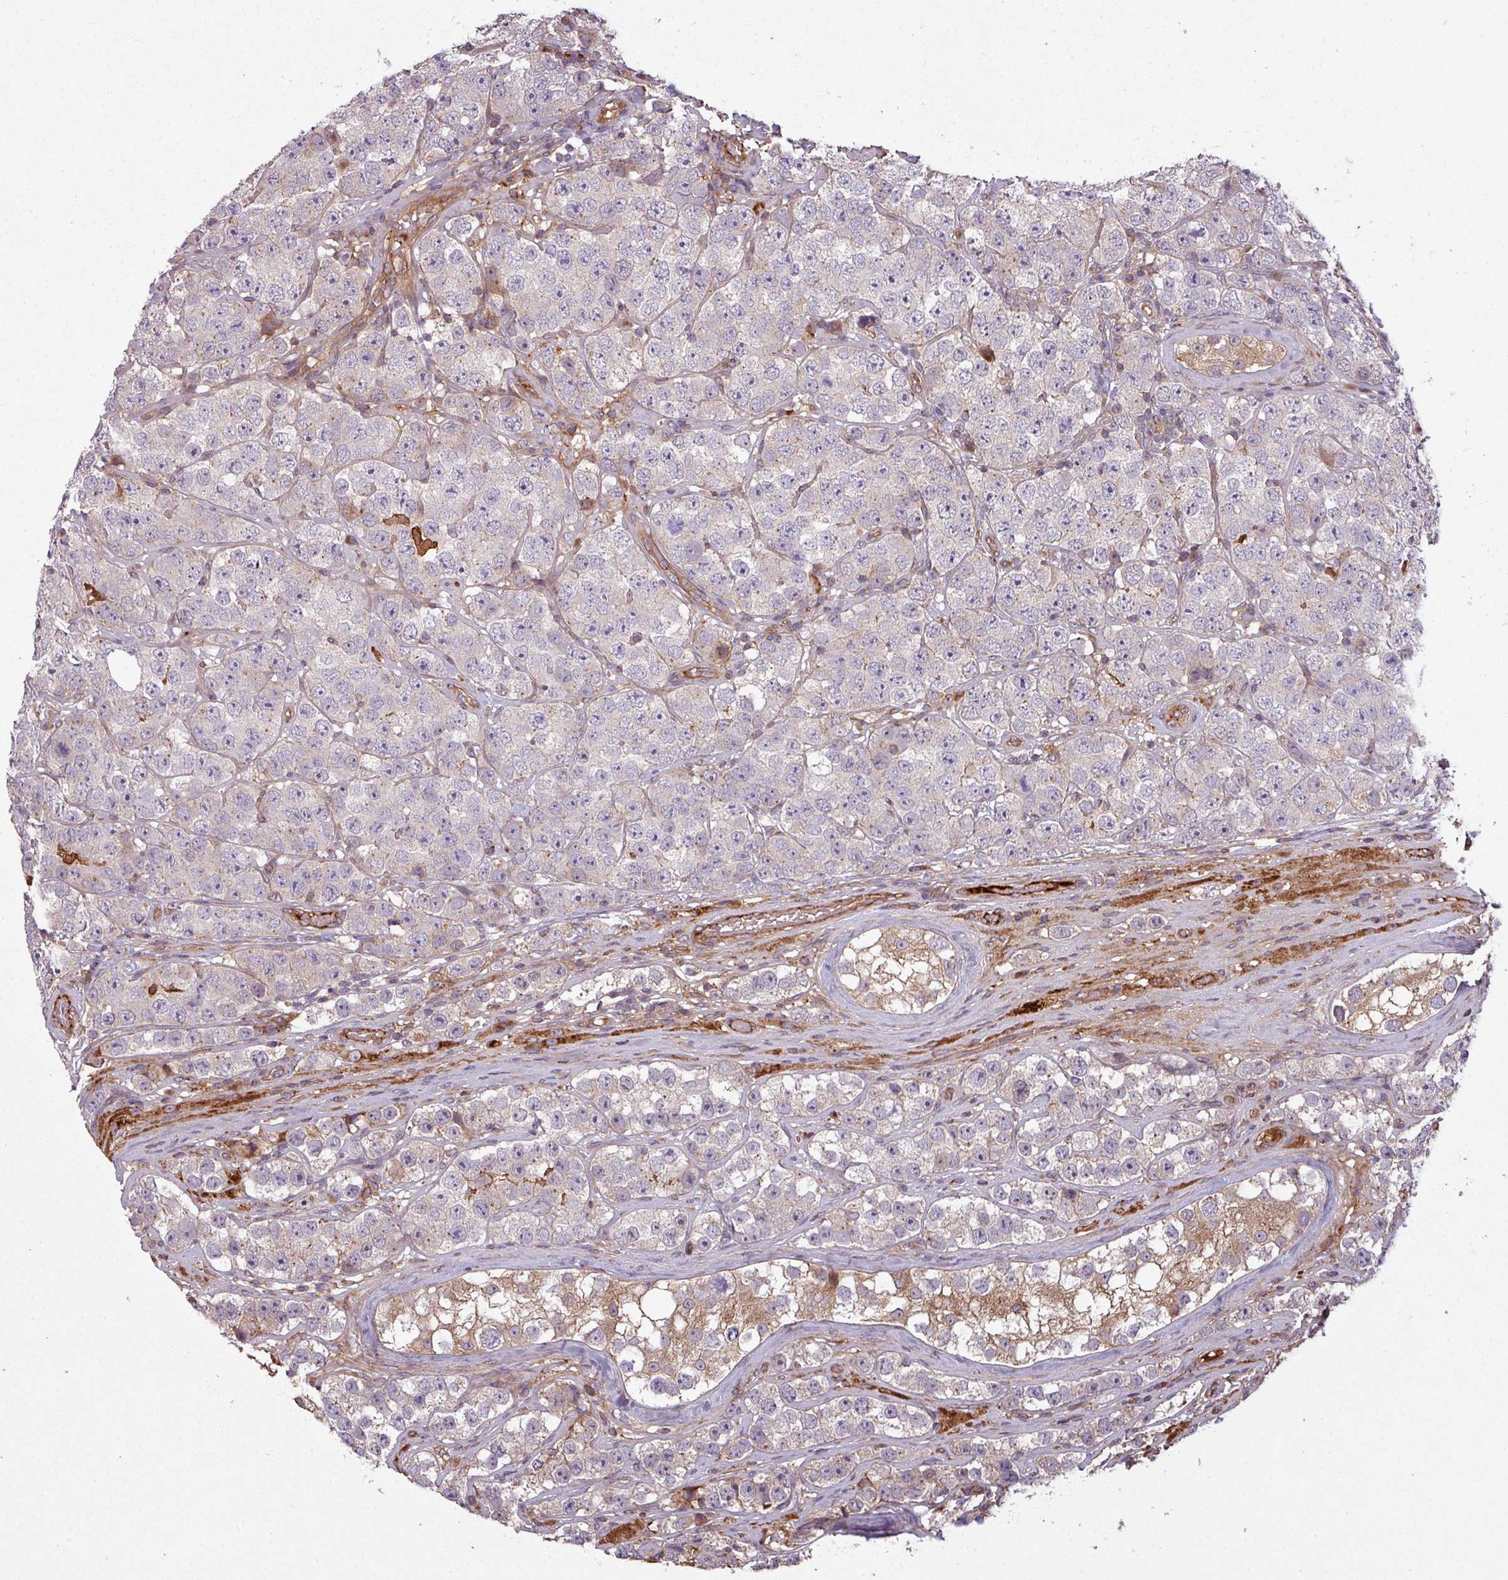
{"staining": {"intensity": "negative", "quantity": "none", "location": "none"}, "tissue": "testis cancer", "cell_type": "Tumor cells", "image_type": "cancer", "snomed": [{"axis": "morphology", "description": "Seminoma, NOS"}, {"axis": "topography", "description": "Testis"}], "caption": "DAB (3,3'-diaminobenzidine) immunohistochemical staining of testis cancer demonstrates no significant expression in tumor cells.", "gene": "SNRNP25", "patient": {"sex": "male", "age": 28}}